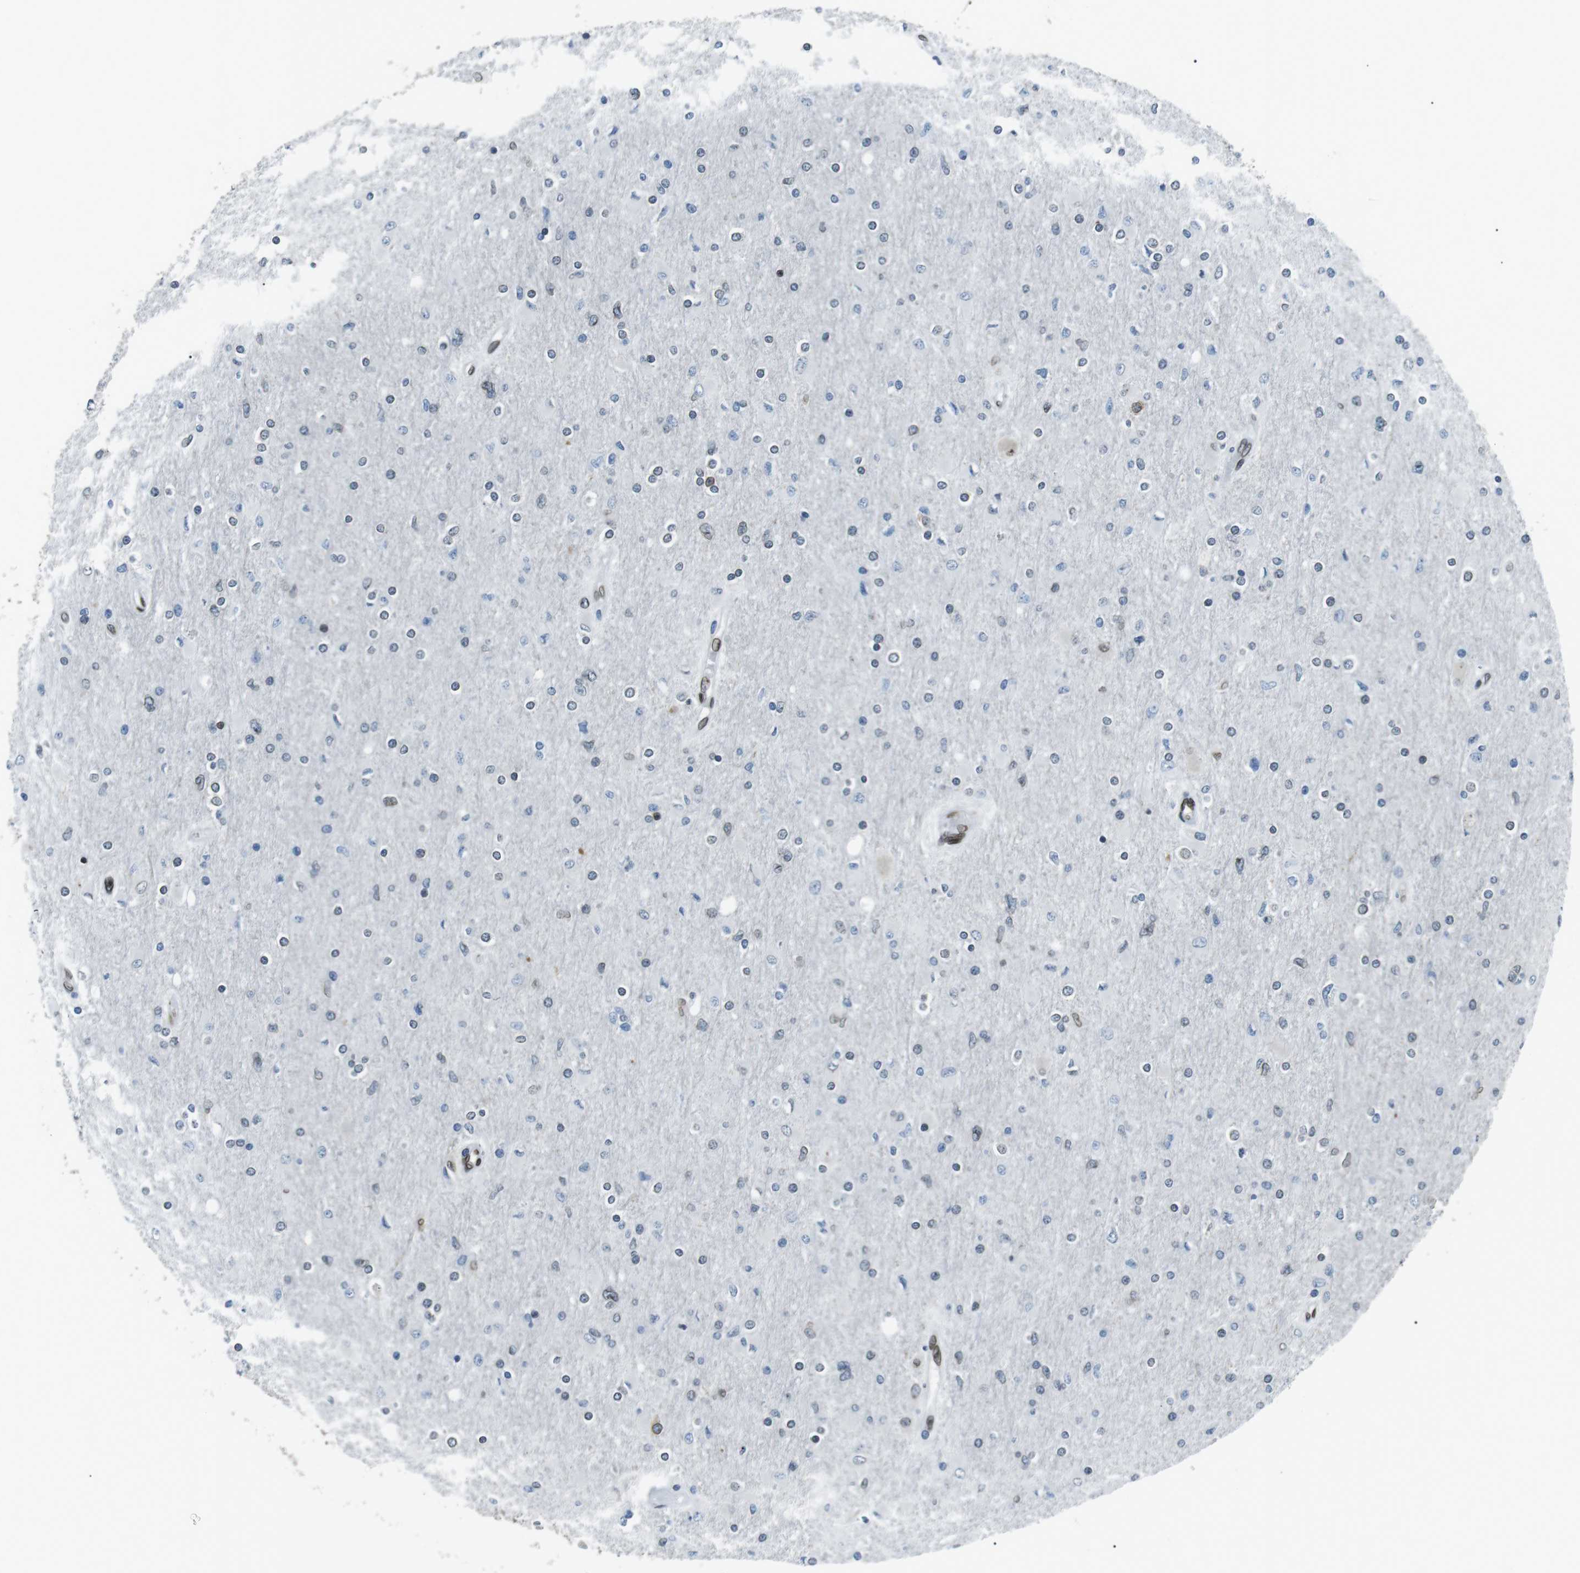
{"staining": {"intensity": "negative", "quantity": "none", "location": "none"}, "tissue": "glioma", "cell_type": "Tumor cells", "image_type": "cancer", "snomed": [{"axis": "morphology", "description": "Glioma, malignant, High grade"}, {"axis": "topography", "description": "Cerebral cortex"}], "caption": "High magnification brightfield microscopy of malignant glioma (high-grade) stained with DAB (3,3'-diaminobenzidine) (brown) and counterstained with hematoxylin (blue): tumor cells show no significant staining.", "gene": "TMX4", "patient": {"sex": "female", "age": 36}}